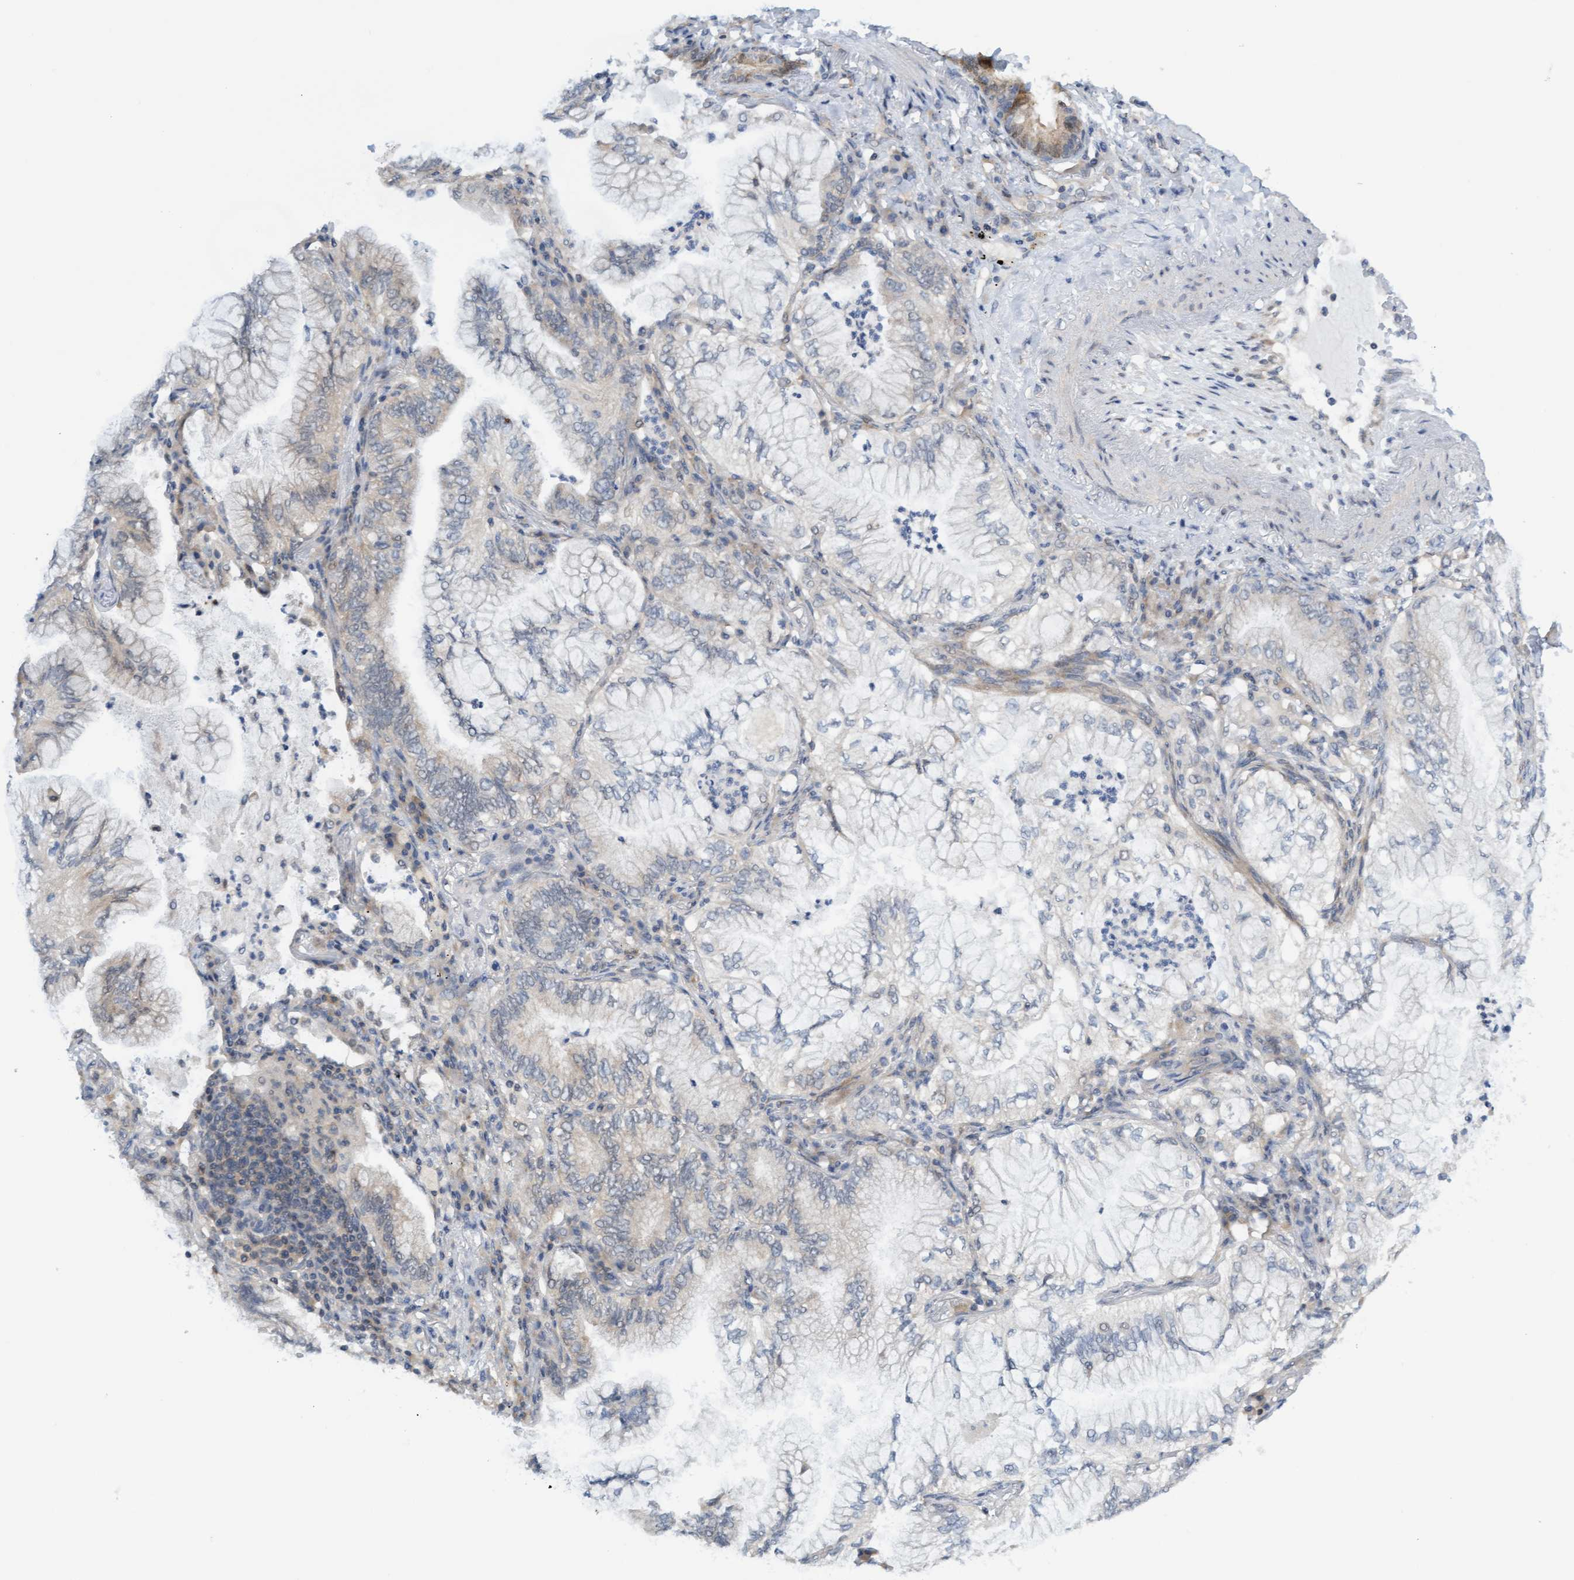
{"staining": {"intensity": "negative", "quantity": "none", "location": "none"}, "tissue": "lung cancer", "cell_type": "Tumor cells", "image_type": "cancer", "snomed": [{"axis": "morphology", "description": "Adenocarcinoma, NOS"}, {"axis": "topography", "description": "Lung"}], "caption": "An immunohistochemistry histopathology image of lung adenocarcinoma is shown. There is no staining in tumor cells of lung adenocarcinoma.", "gene": "AMZ2", "patient": {"sex": "female", "age": 70}}